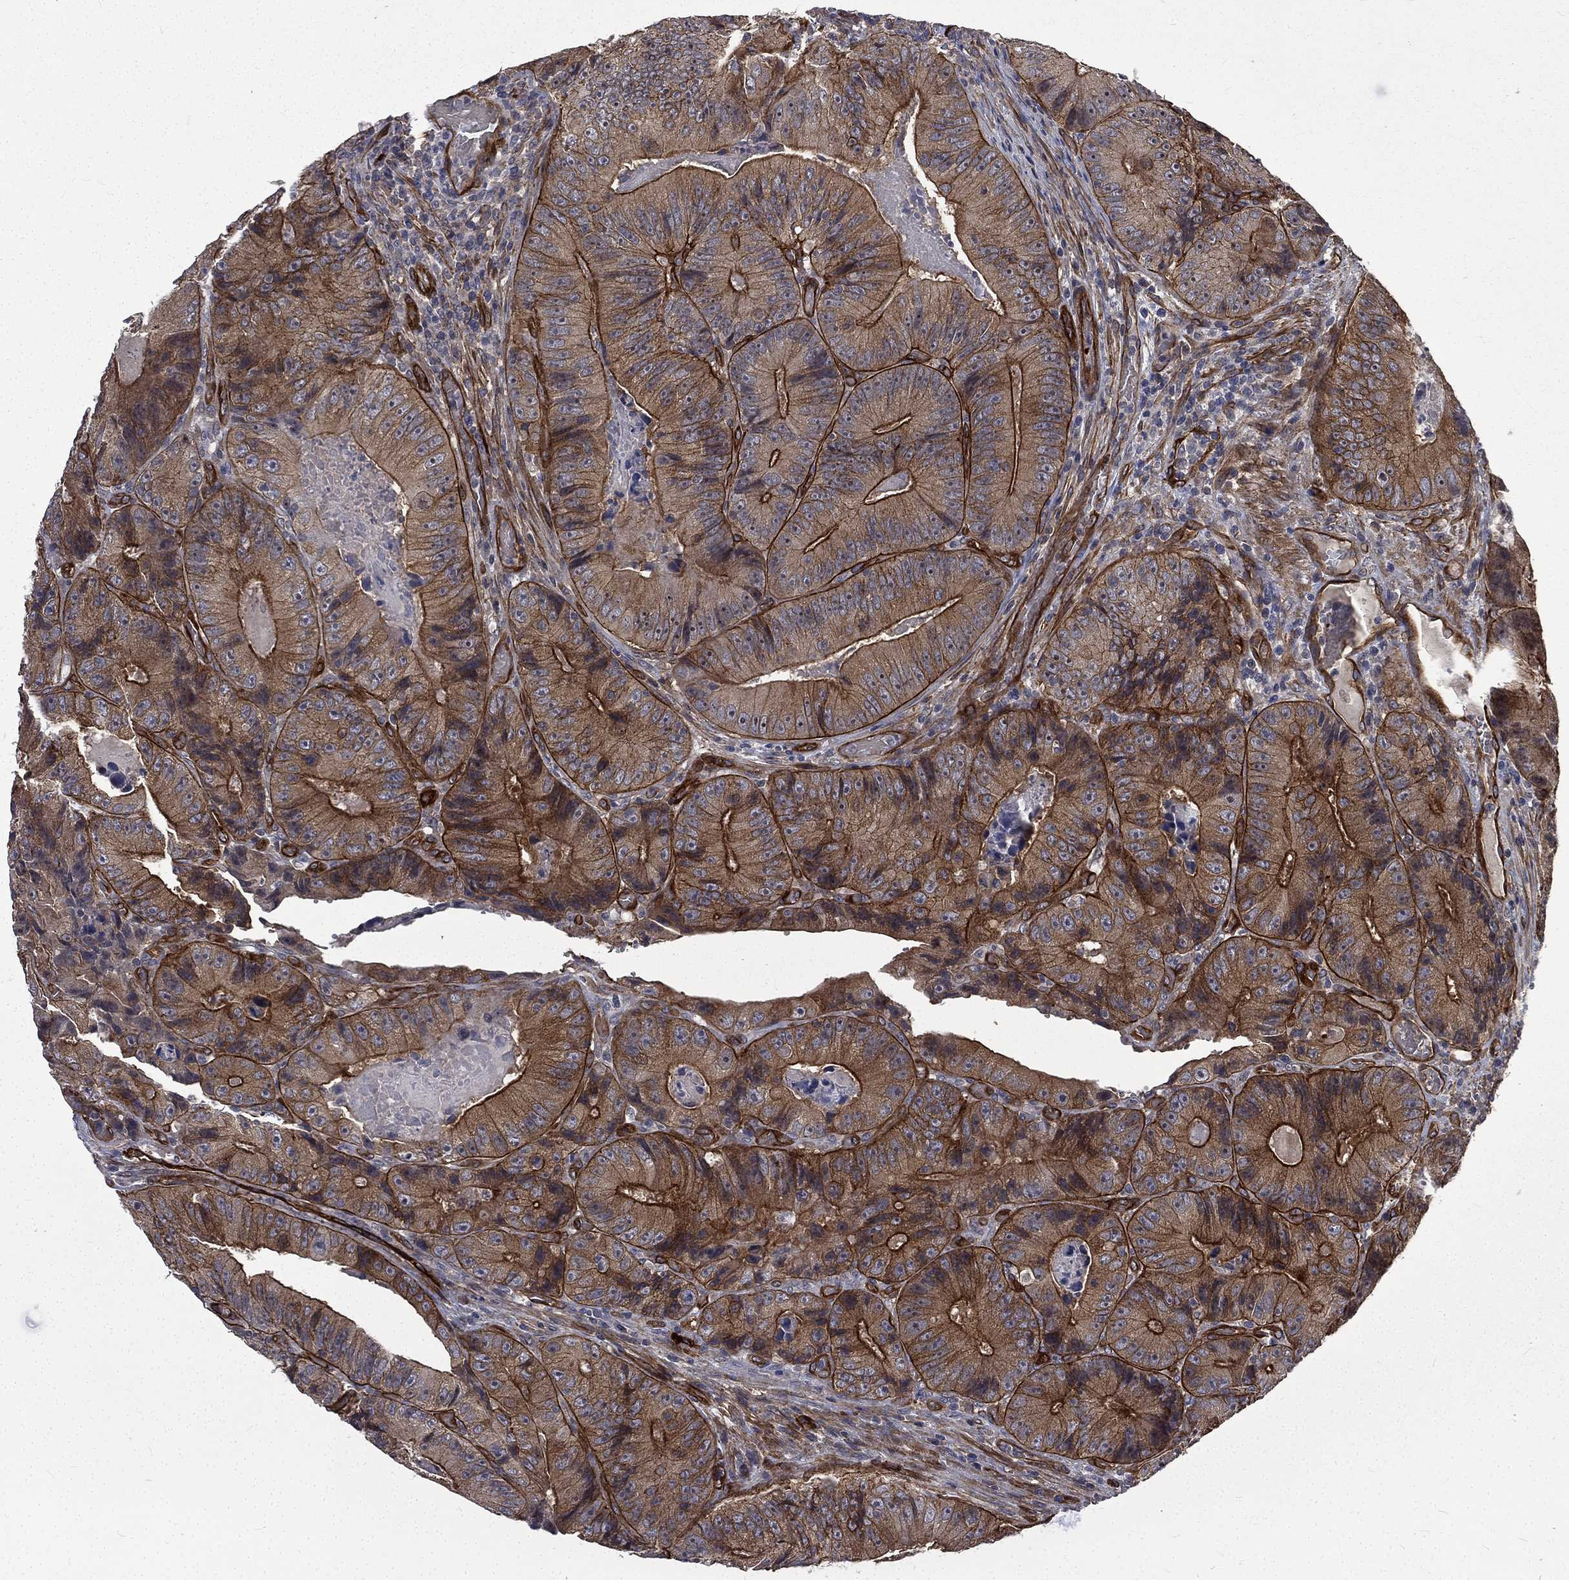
{"staining": {"intensity": "strong", "quantity": "25%-75%", "location": "cytoplasmic/membranous"}, "tissue": "colorectal cancer", "cell_type": "Tumor cells", "image_type": "cancer", "snomed": [{"axis": "morphology", "description": "Adenocarcinoma, NOS"}, {"axis": "topography", "description": "Colon"}], "caption": "About 25%-75% of tumor cells in colorectal adenocarcinoma show strong cytoplasmic/membranous protein expression as visualized by brown immunohistochemical staining.", "gene": "PPFIBP1", "patient": {"sex": "female", "age": 86}}